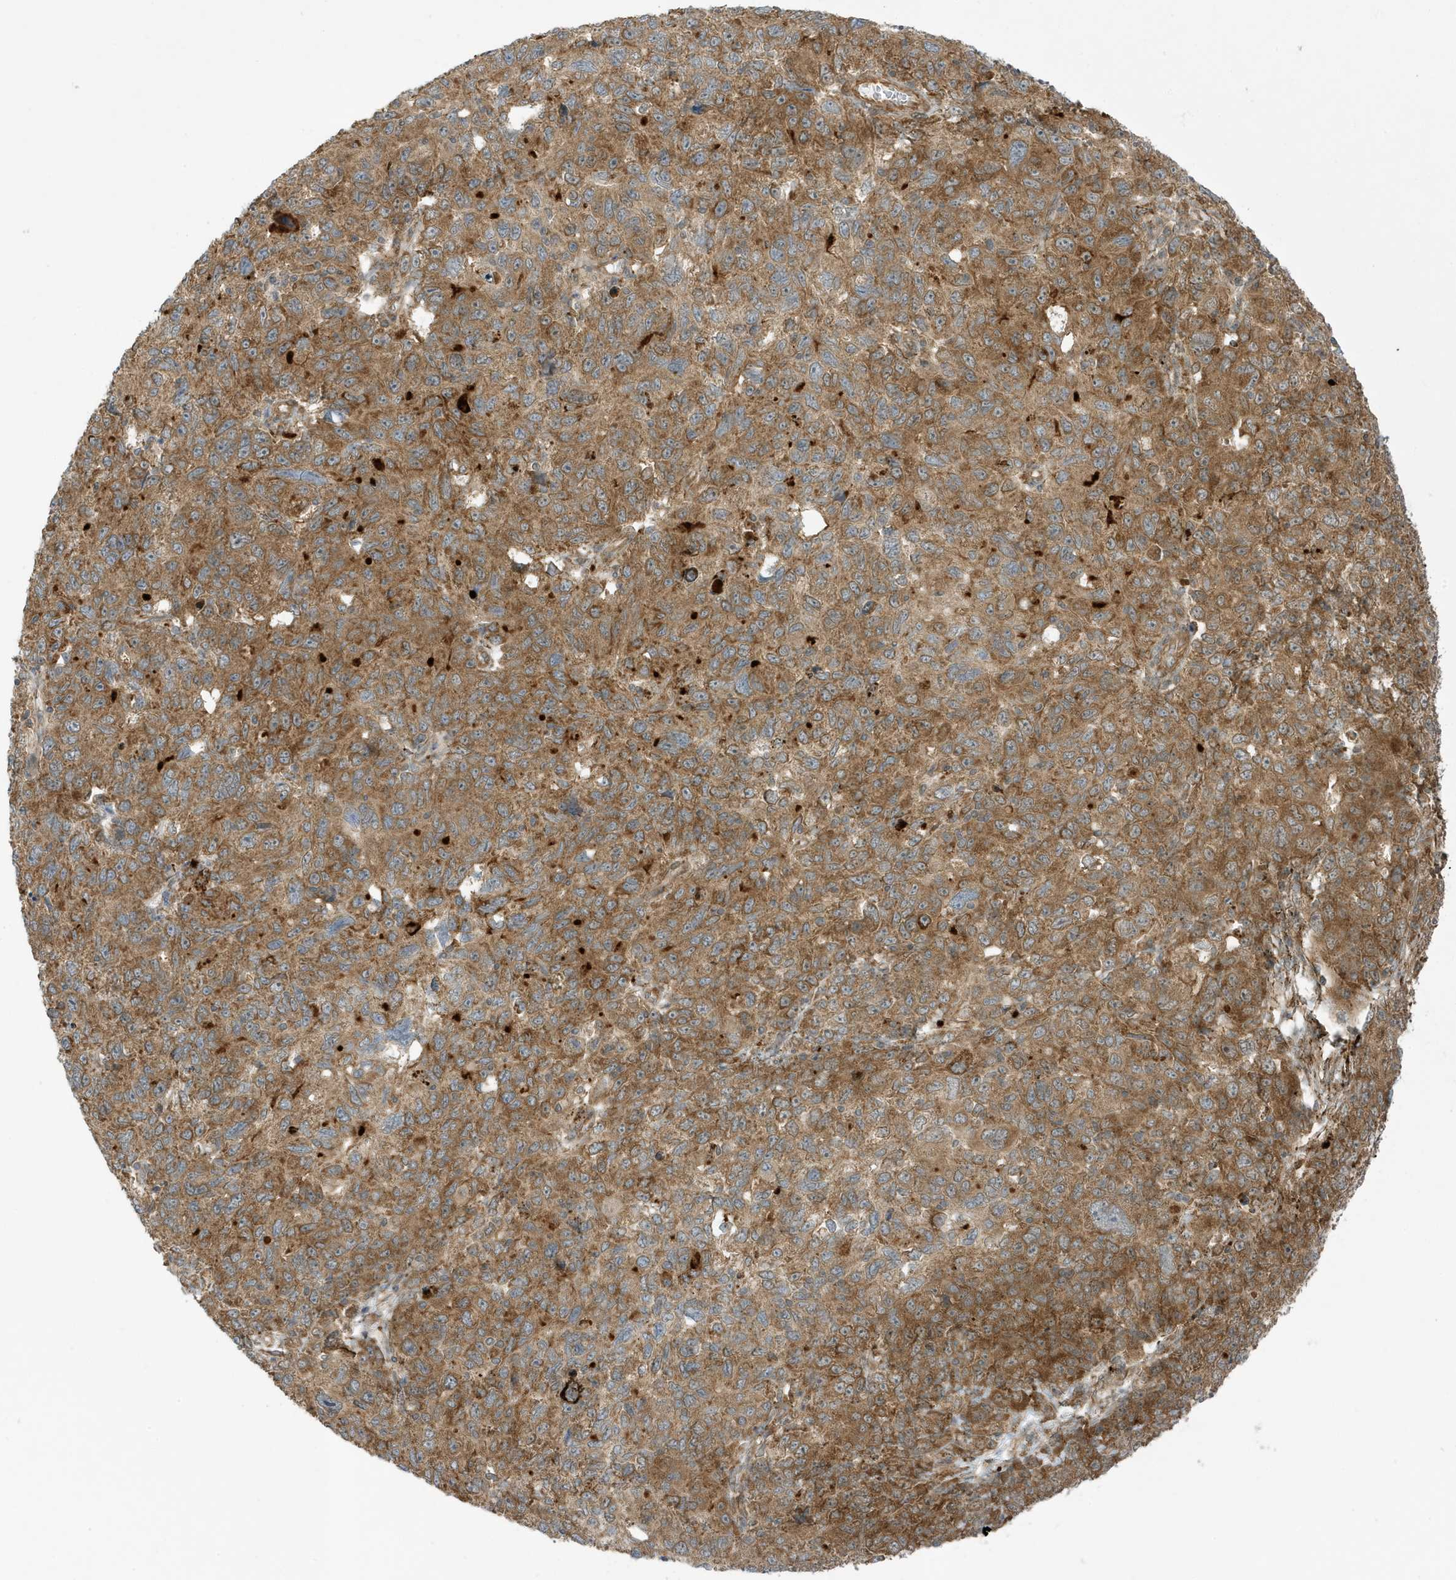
{"staining": {"intensity": "moderate", "quantity": ">75%", "location": "cytoplasmic/membranous"}, "tissue": "ovarian cancer", "cell_type": "Tumor cells", "image_type": "cancer", "snomed": [{"axis": "morphology", "description": "Carcinoma, endometroid"}, {"axis": "topography", "description": "Ovary"}], "caption": "The micrograph exhibits staining of endometroid carcinoma (ovarian), revealing moderate cytoplasmic/membranous protein positivity (brown color) within tumor cells.", "gene": "DHX36", "patient": {"sex": "female", "age": 42}}